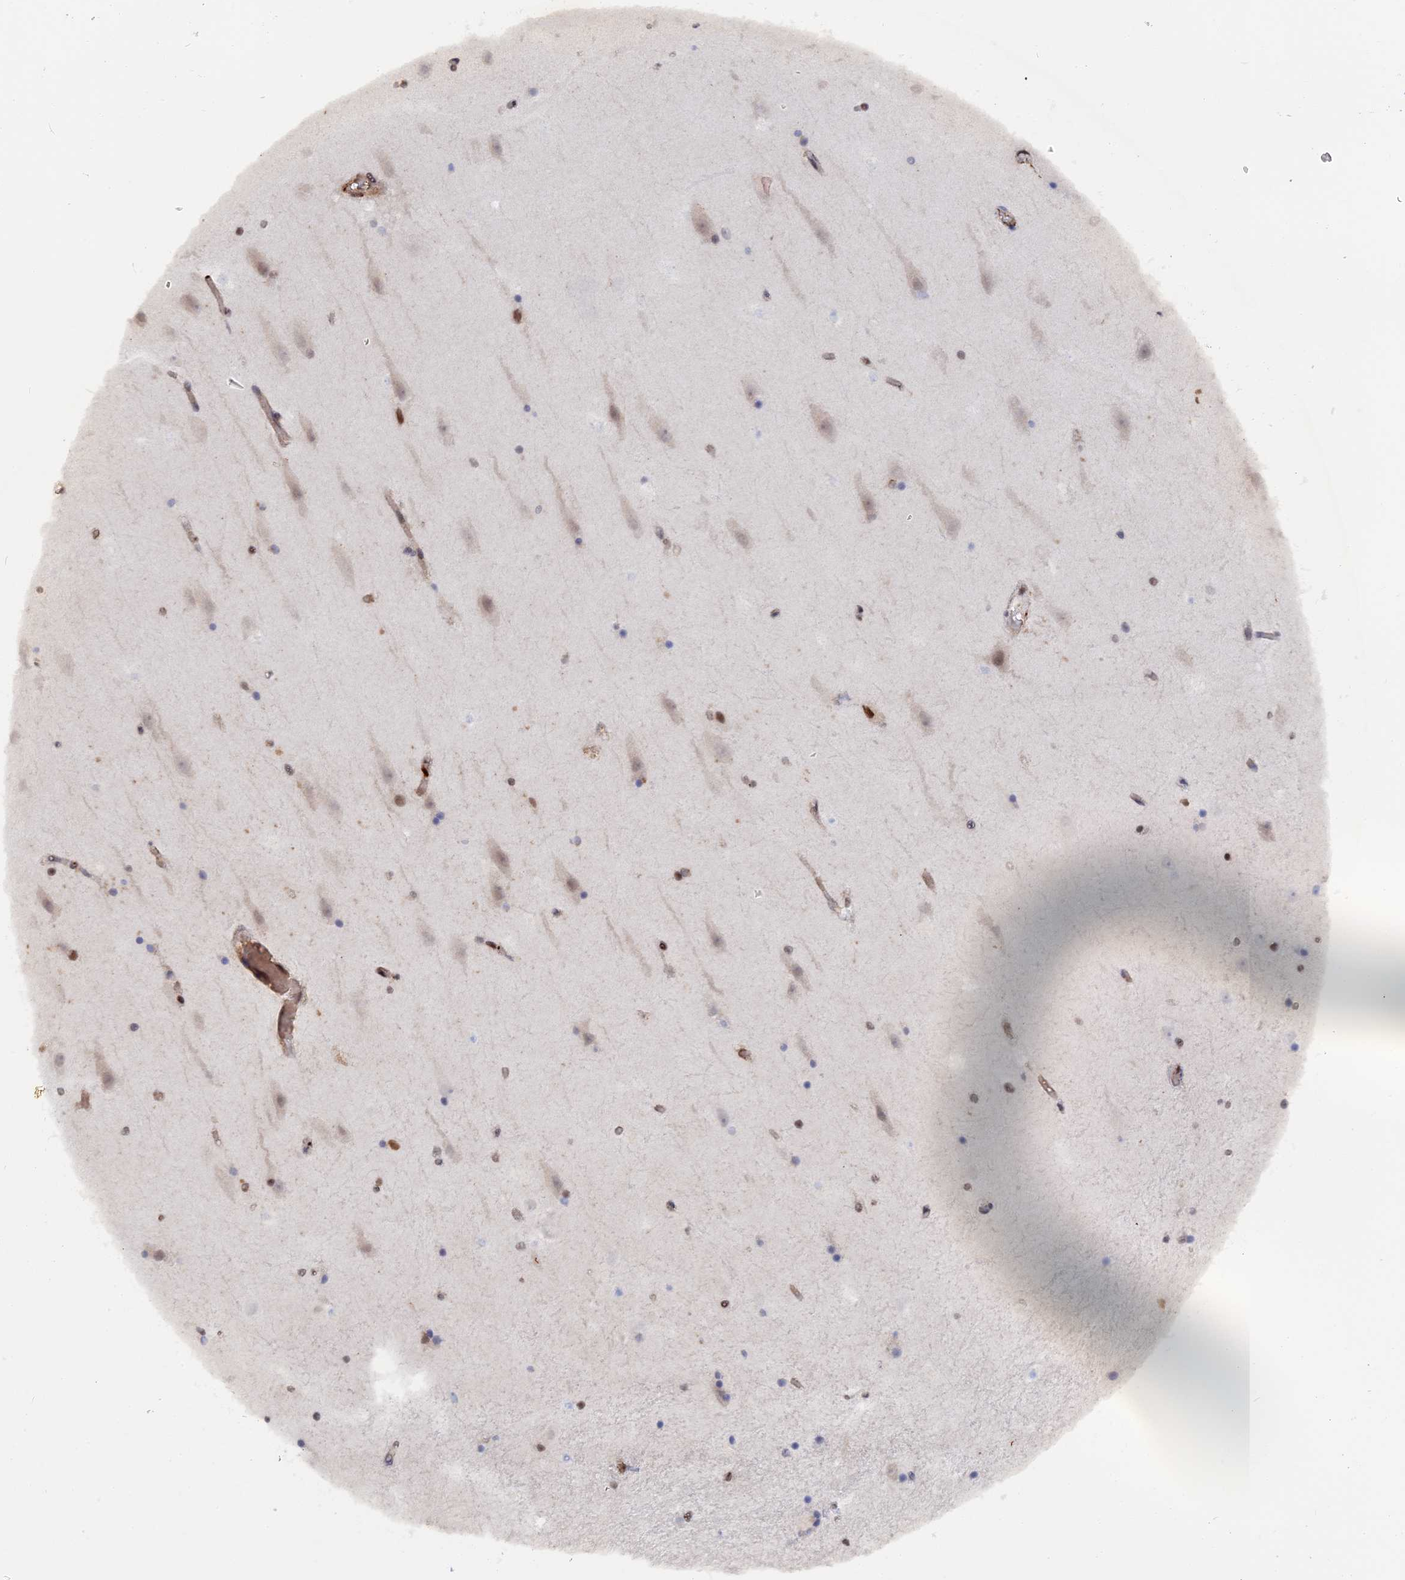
{"staining": {"intensity": "weak", "quantity": "<25%", "location": "nuclear"}, "tissue": "hippocampus", "cell_type": "Glial cells", "image_type": "normal", "snomed": [{"axis": "morphology", "description": "Normal tissue, NOS"}, {"axis": "topography", "description": "Hippocampus"}], "caption": "This is an immunohistochemistry (IHC) micrograph of normal hippocampus. There is no expression in glial cells.", "gene": "CCDC85A", "patient": {"sex": "female", "age": 52}}